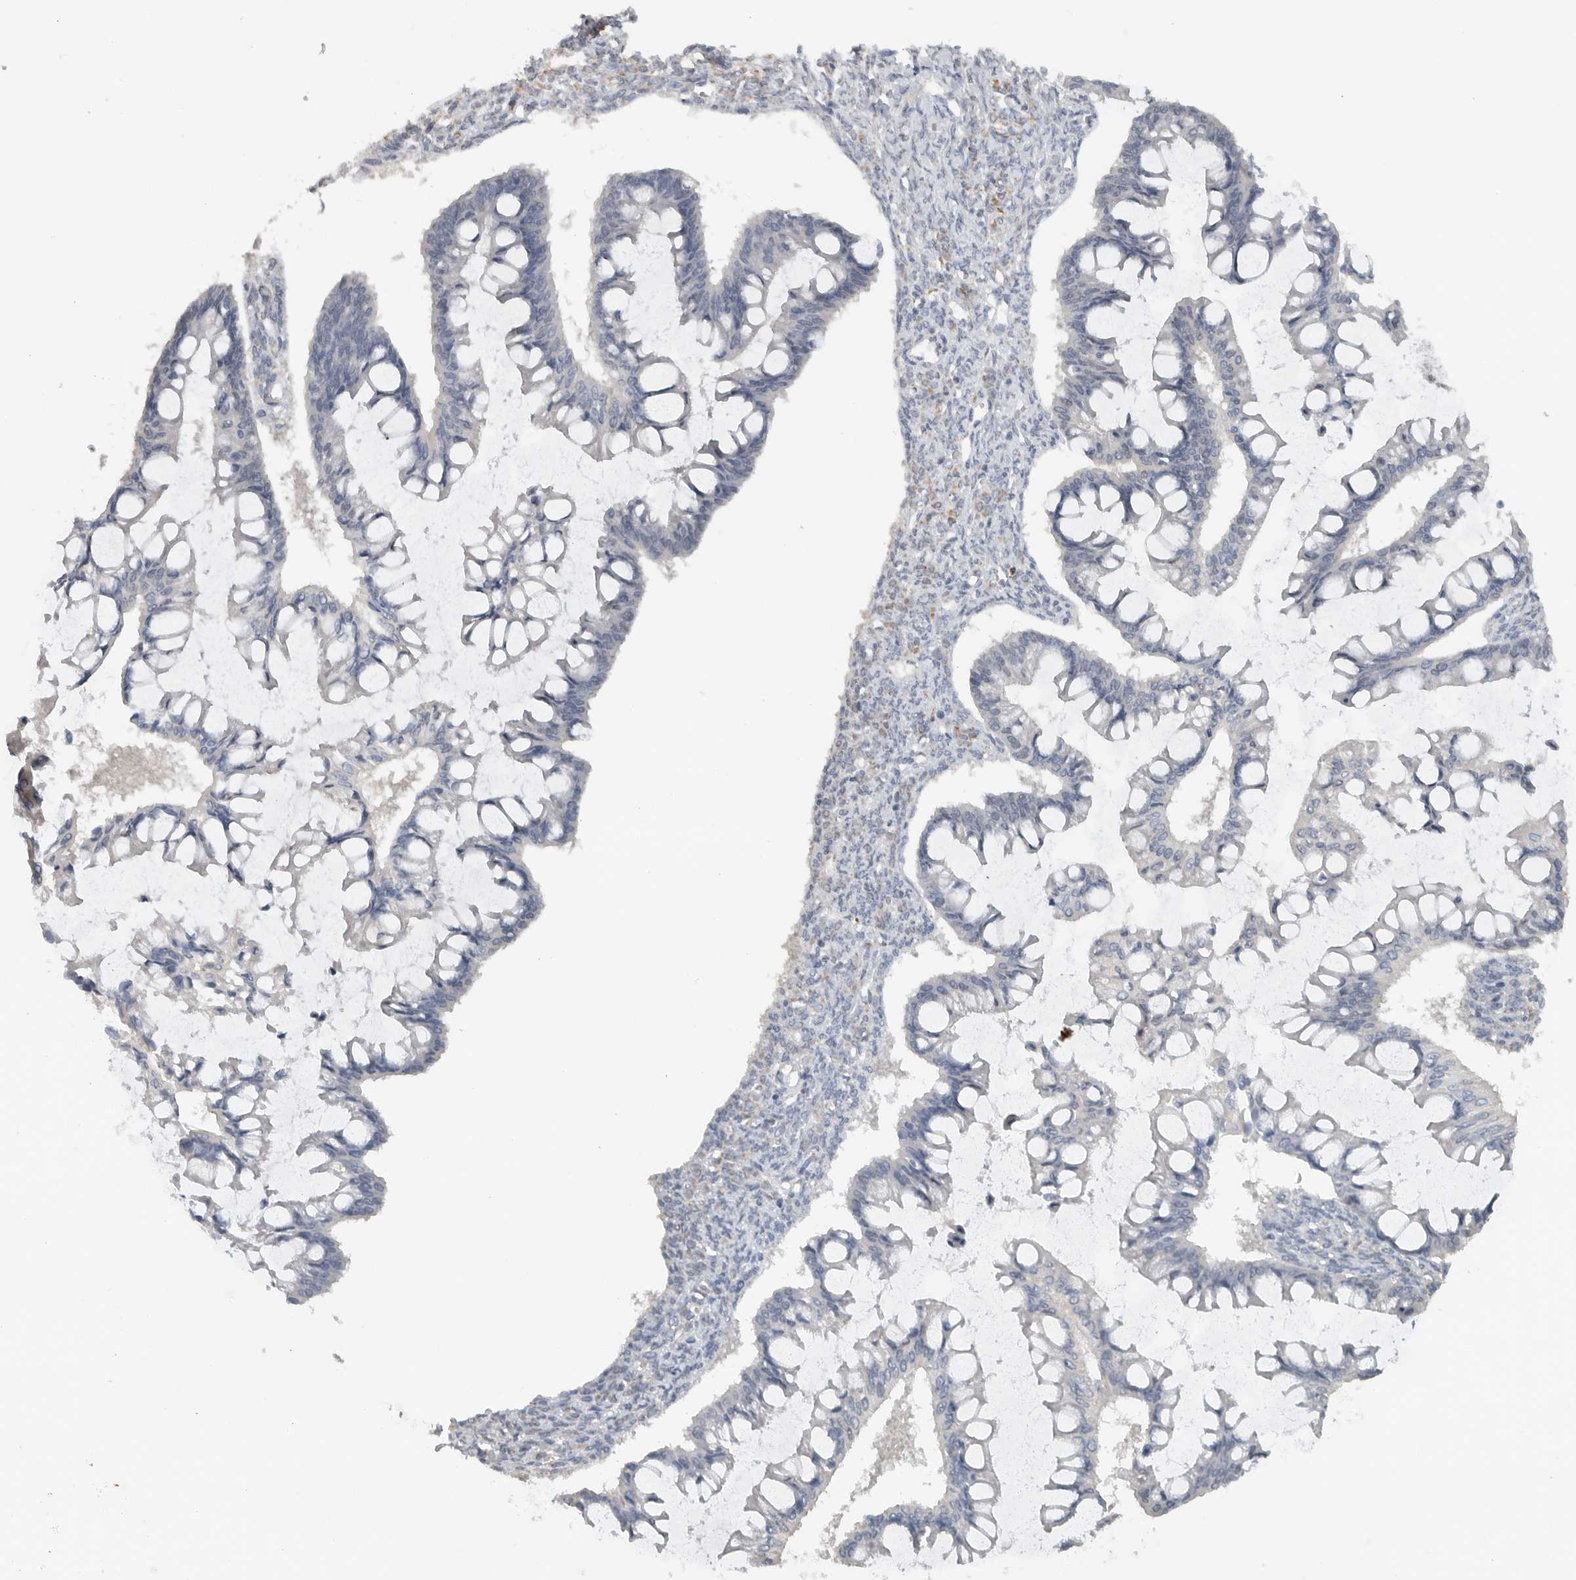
{"staining": {"intensity": "negative", "quantity": "none", "location": "none"}, "tissue": "ovarian cancer", "cell_type": "Tumor cells", "image_type": "cancer", "snomed": [{"axis": "morphology", "description": "Cystadenocarcinoma, mucinous, NOS"}, {"axis": "topography", "description": "Ovary"}], "caption": "Ovarian cancer (mucinous cystadenocarcinoma) was stained to show a protein in brown. There is no significant expression in tumor cells.", "gene": "DYRK2", "patient": {"sex": "female", "age": 73}}